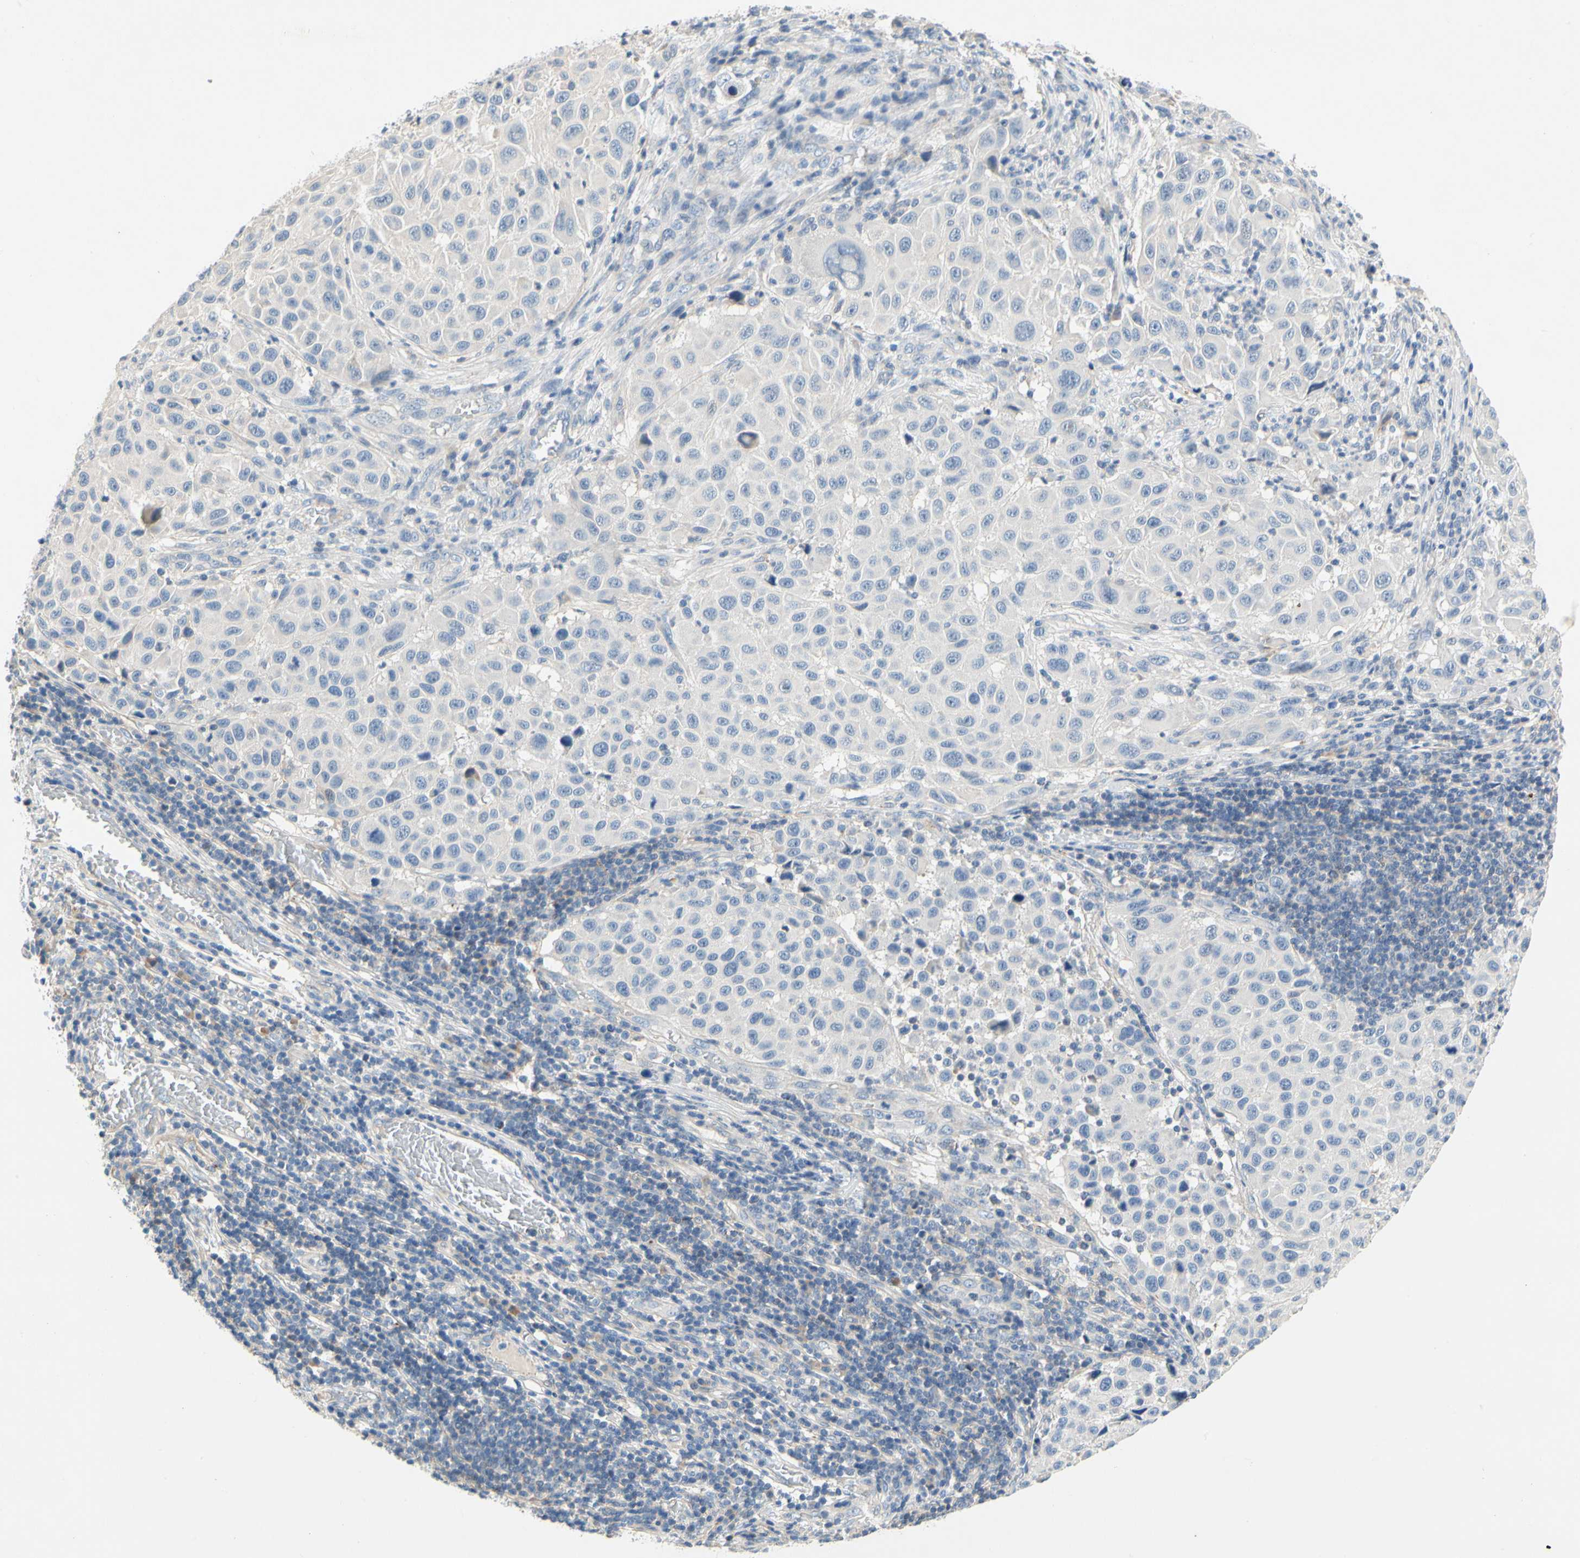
{"staining": {"intensity": "negative", "quantity": "none", "location": "none"}, "tissue": "melanoma", "cell_type": "Tumor cells", "image_type": "cancer", "snomed": [{"axis": "morphology", "description": "Malignant melanoma, Metastatic site"}, {"axis": "topography", "description": "Lymph node"}], "caption": "Malignant melanoma (metastatic site) stained for a protein using immunohistochemistry exhibits no staining tumor cells.", "gene": "CCM2L", "patient": {"sex": "male", "age": 61}}